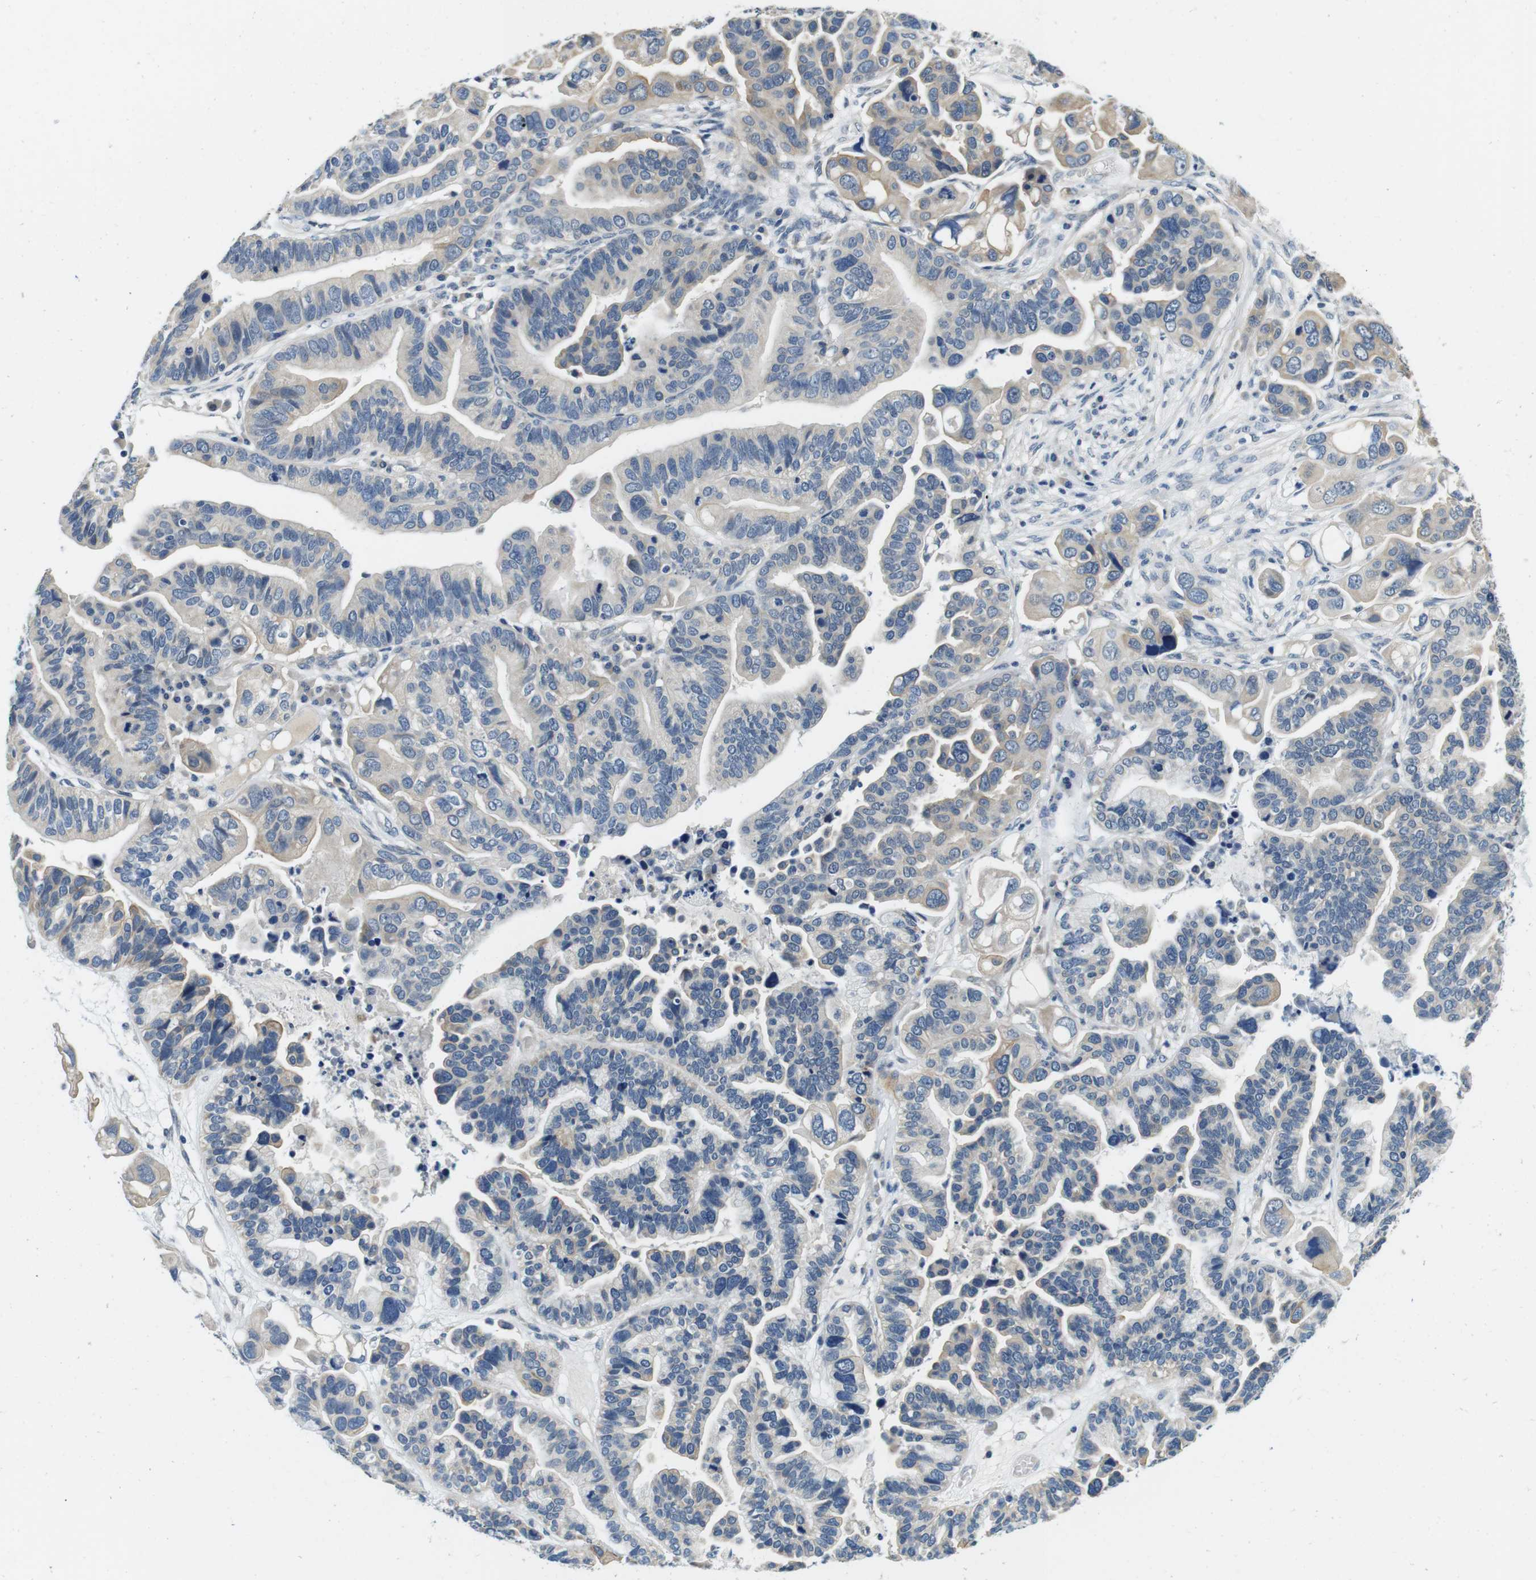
{"staining": {"intensity": "weak", "quantity": "<25%", "location": "cytoplasmic/membranous"}, "tissue": "ovarian cancer", "cell_type": "Tumor cells", "image_type": "cancer", "snomed": [{"axis": "morphology", "description": "Cystadenocarcinoma, serous, NOS"}, {"axis": "topography", "description": "Ovary"}], "caption": "Ovarian cancer was stained to show a protein in brown. There is no significant staining in tumor cells.", "gene": "DTNA", "patient": {"sex": "female", "age": 56}}